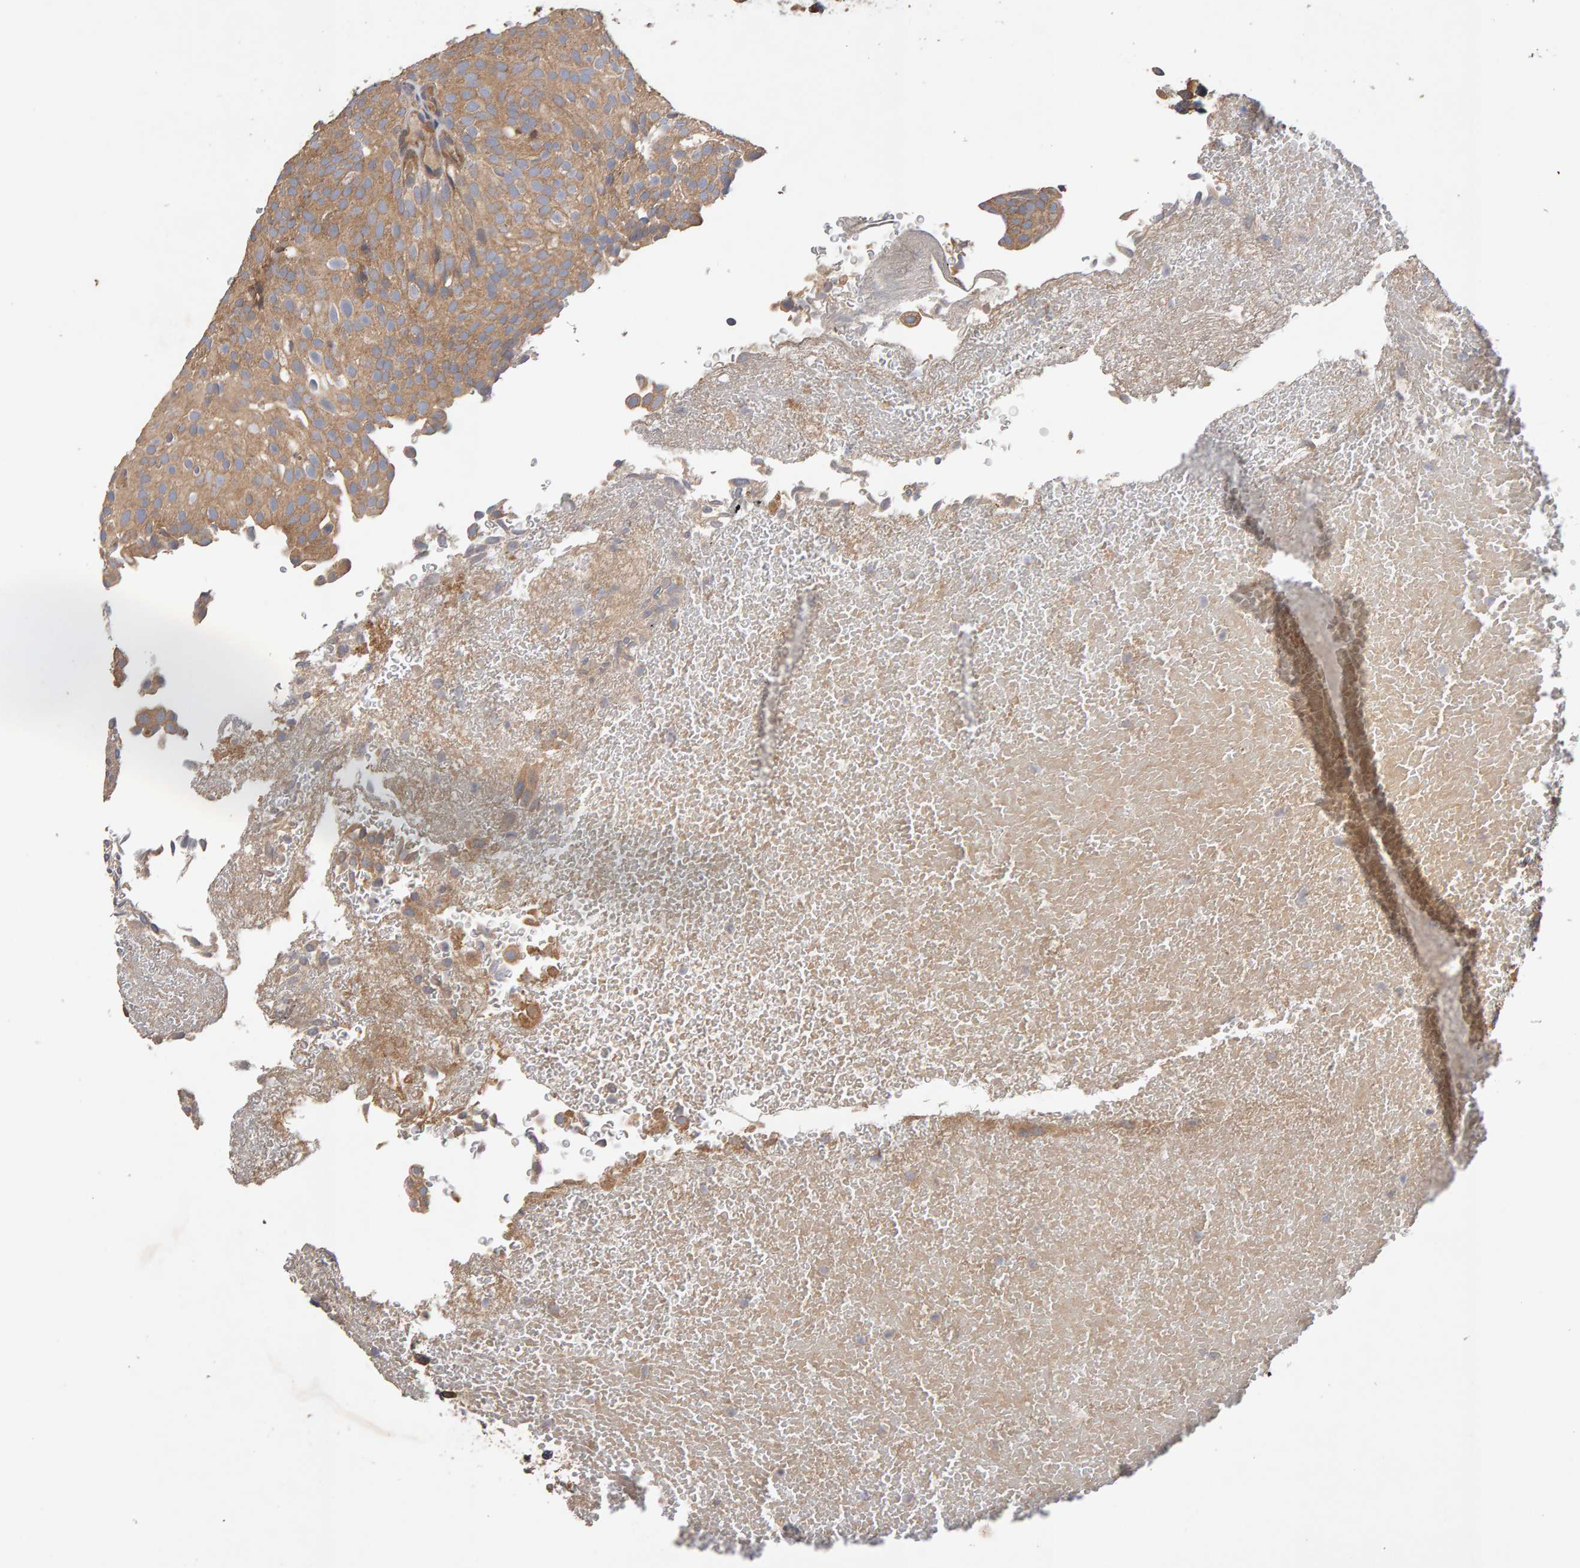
{"staining": {"intensity": "moderate", "quantity": ">75%", "location": "cytoplasmic/membranous"}, "tissue": "urothelial cancer", "cell_type": "Tumor cells", "image_type": "cancer", "snomed": [{"axis": "morphology", "description": "Urothelial carcinoma, Low grade"}, {"axis": "topography", "description": "Urinary bladder"}], "caption": "Immunohistochemistry of urothelial cancer shows medium levels of moderate cytoplasmic/membranous positivity in about >75% of tumor cells.", "gene": "RNF19A", "patient": {"sex": "male", "age": 78}}